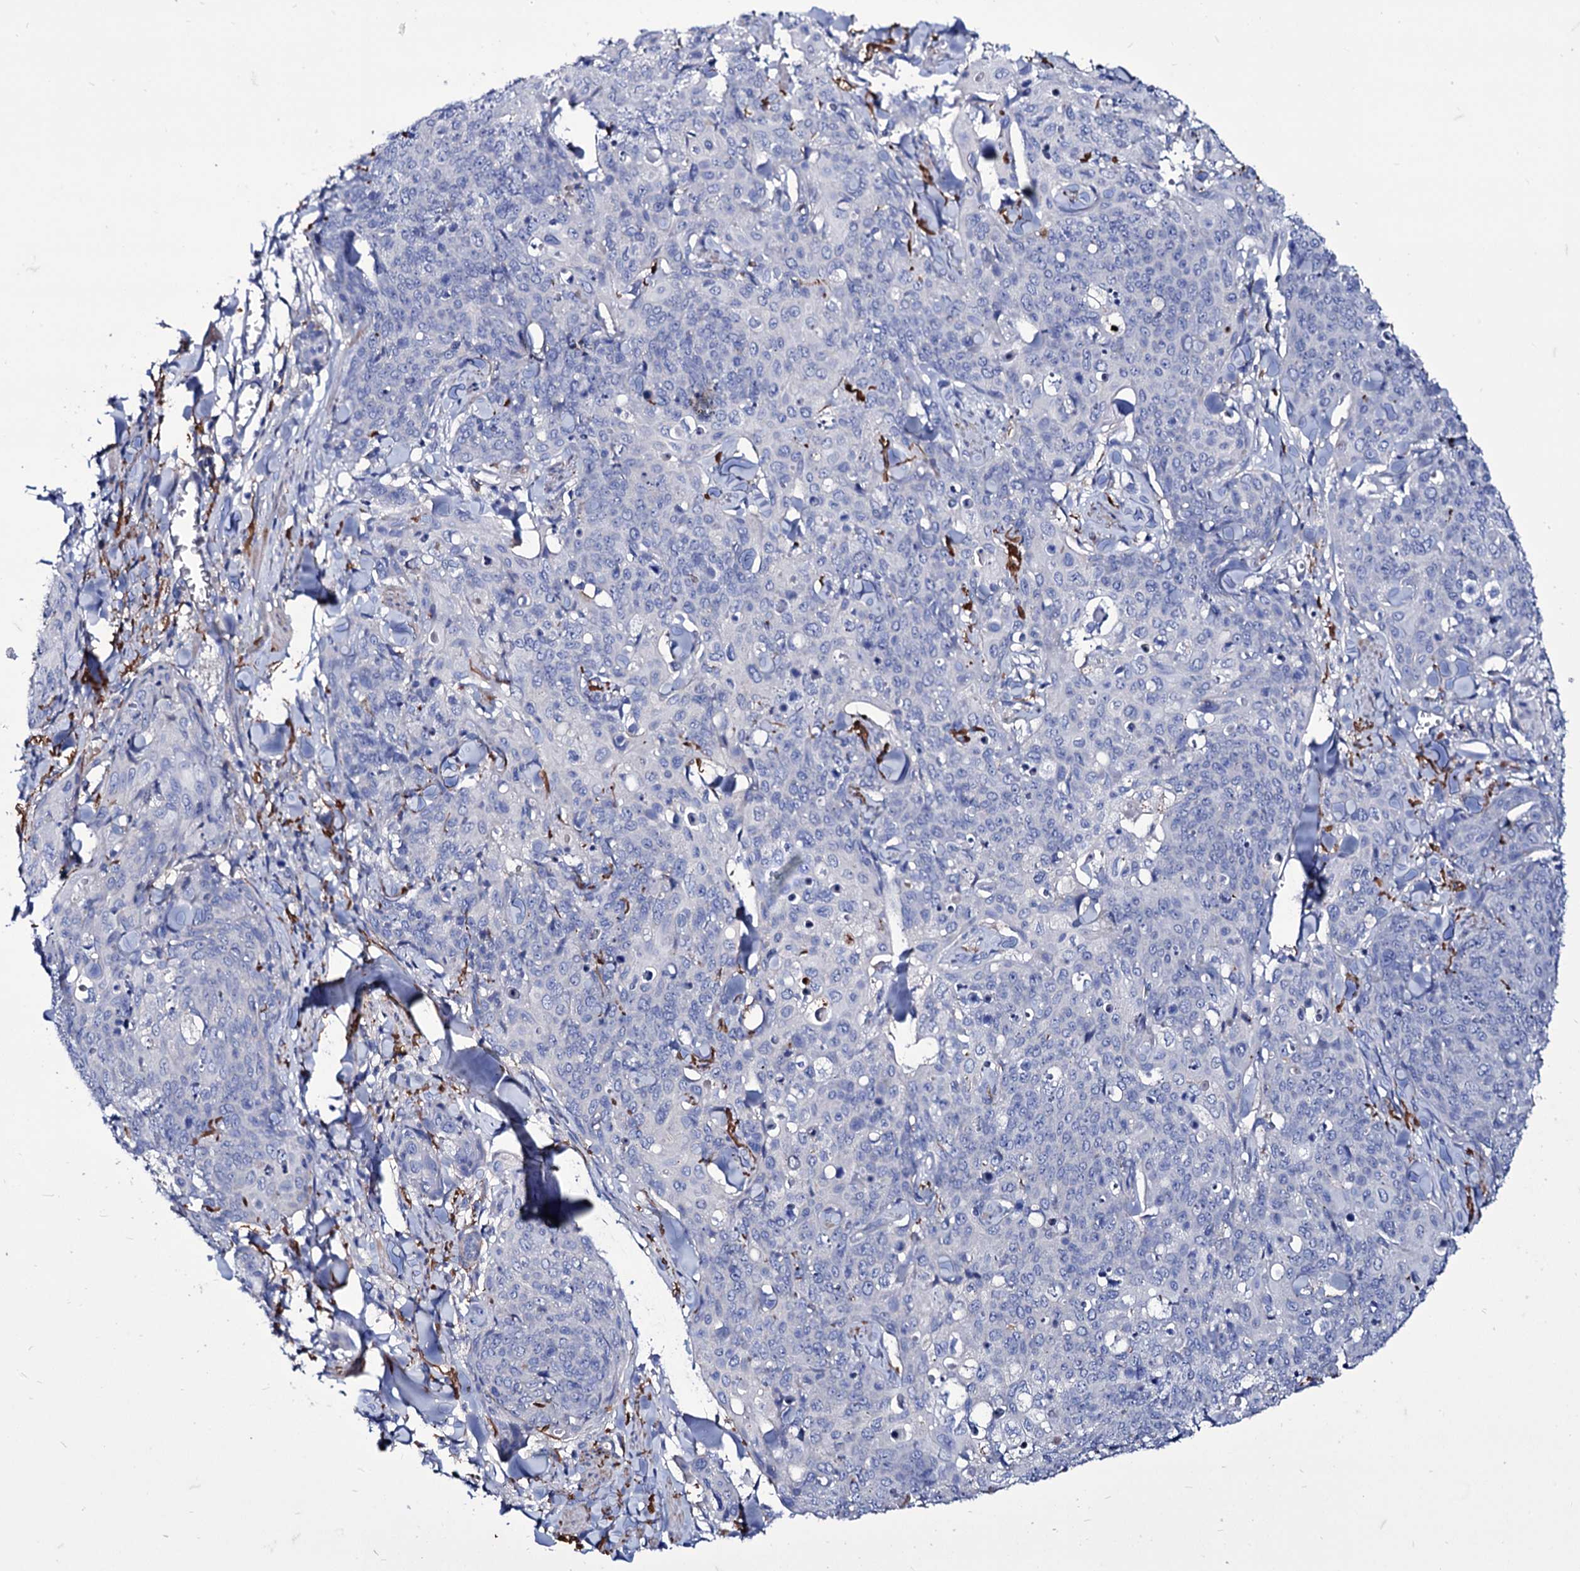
{"staining": {"intensity": "negative", "quantity": "none", "location": "none"}, "tissue": "skin cancer", "cell_type": "Tumor cells", "image_type": "cancer", "snomed": [{"axis": "morphology", "description": "Squamous cell carcinoma, NOS"}, {"axis": "topography", "description": "Skin"}, {"axis": "topography", "description": "Vulva"}], "caption": "High power microscopy image of an immunohistochemistry (IHC) histopathology image of skin squamous cell carcinoma, revealing no significant staining in tumor cells. The staining was performed using DAB to visualize the protein expression in brown, while the nuclei were stained in blue with hematoxylin (Magnification: 20x).", "gene": "AXL", "patient": {"sex": "female", "age": 85}}